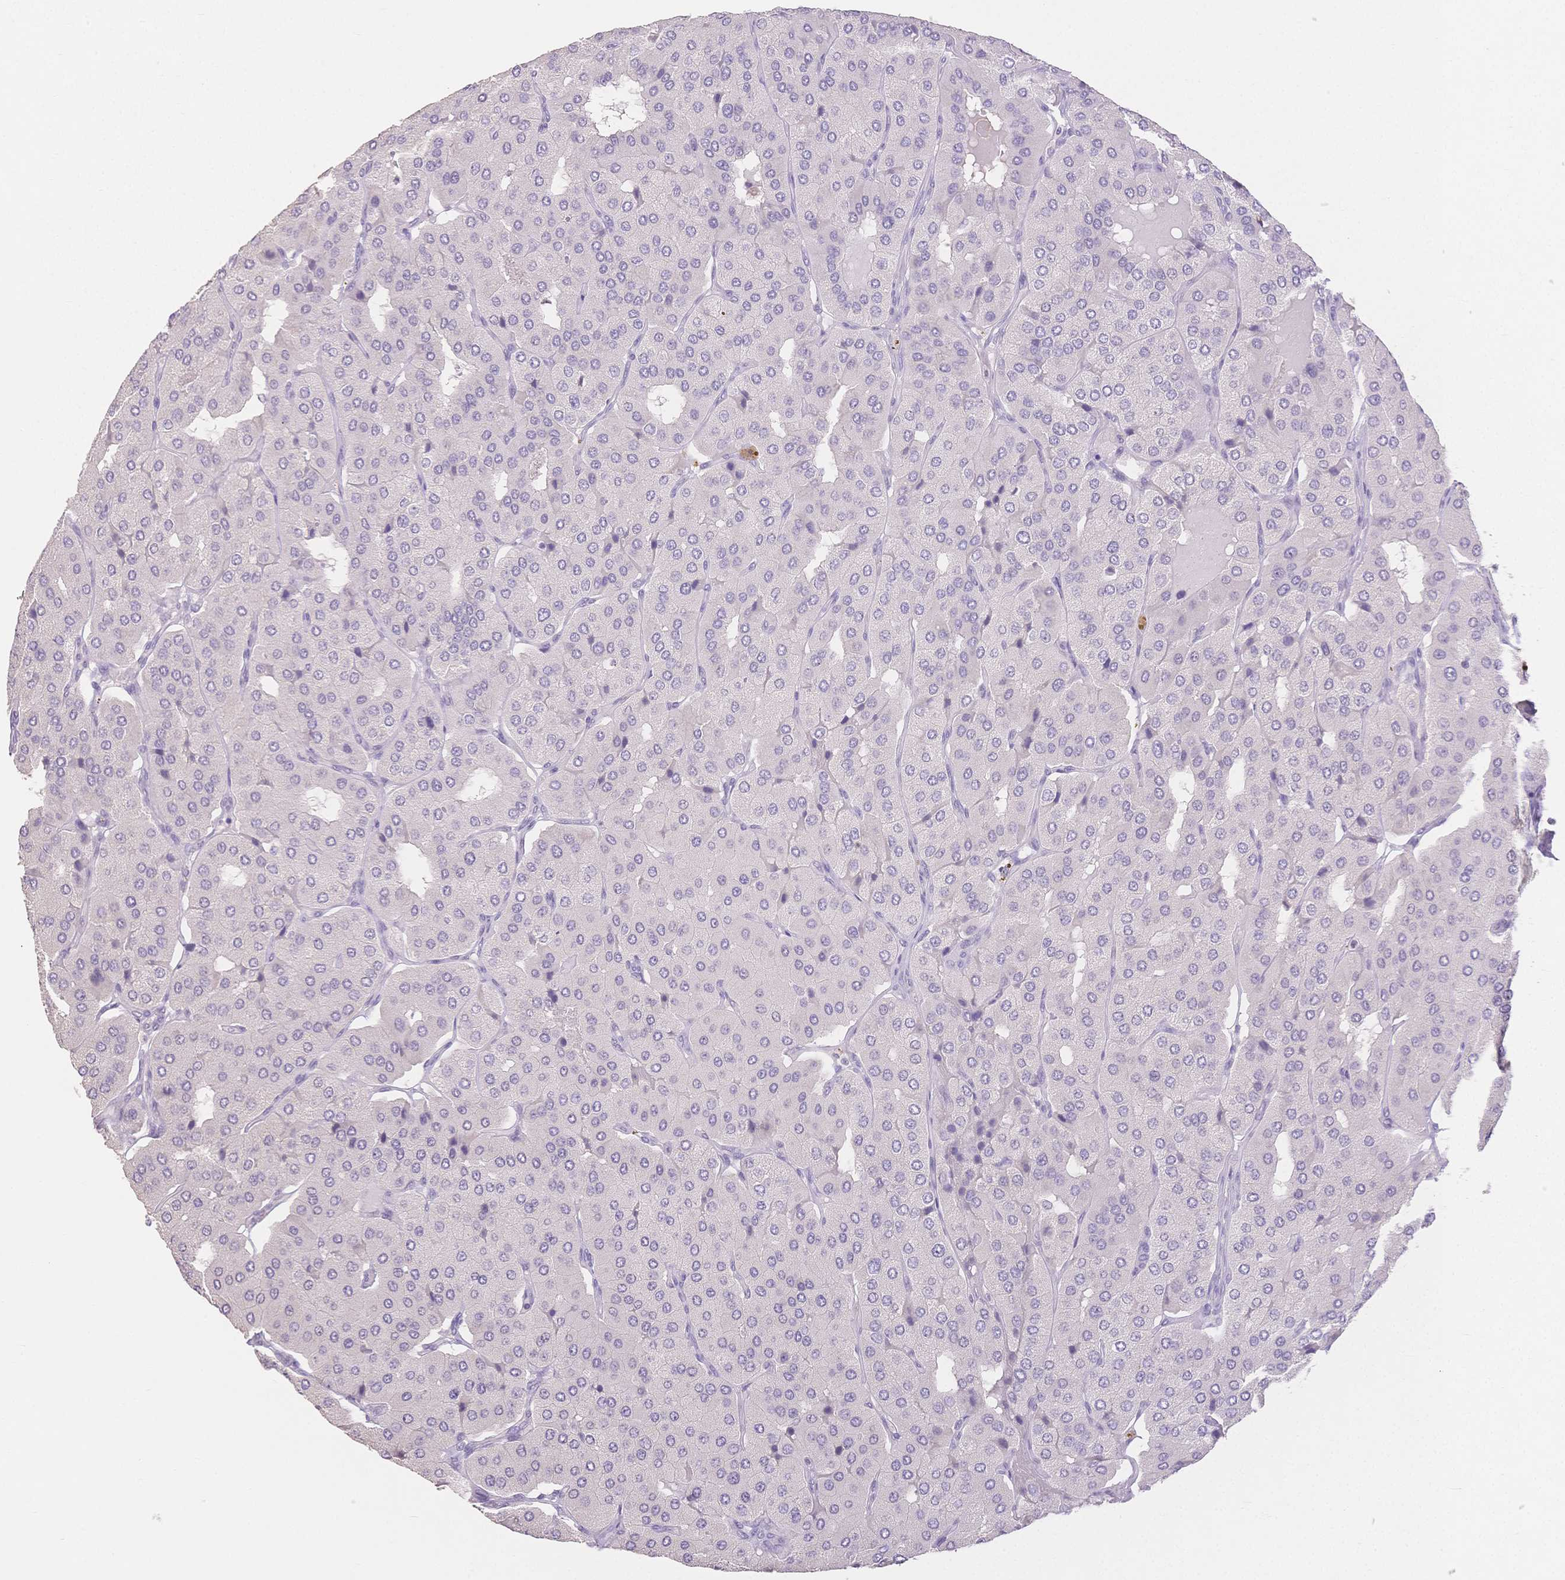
{"staining": {"intensity": "negative", "quantity": "none", "location": "none"}, "tissue": "parathyroid gland", "cell_type": "Glandular cells", "image_type": "normal", "snomed": [{"axis": "morphology", "description": "Normal tissue, NOS"}, {"axis": "morphology", "description": "Adenoma, NOS"}, {"axis": "topography", "description": "Parathyroid gland"}], "caption": "Human parathyroid gland stained for a protein using immunohistochemistry shows no staining in glandular cells.", "gene": "SUV39H2", "patient": {"sex": "female", "age": 86}}